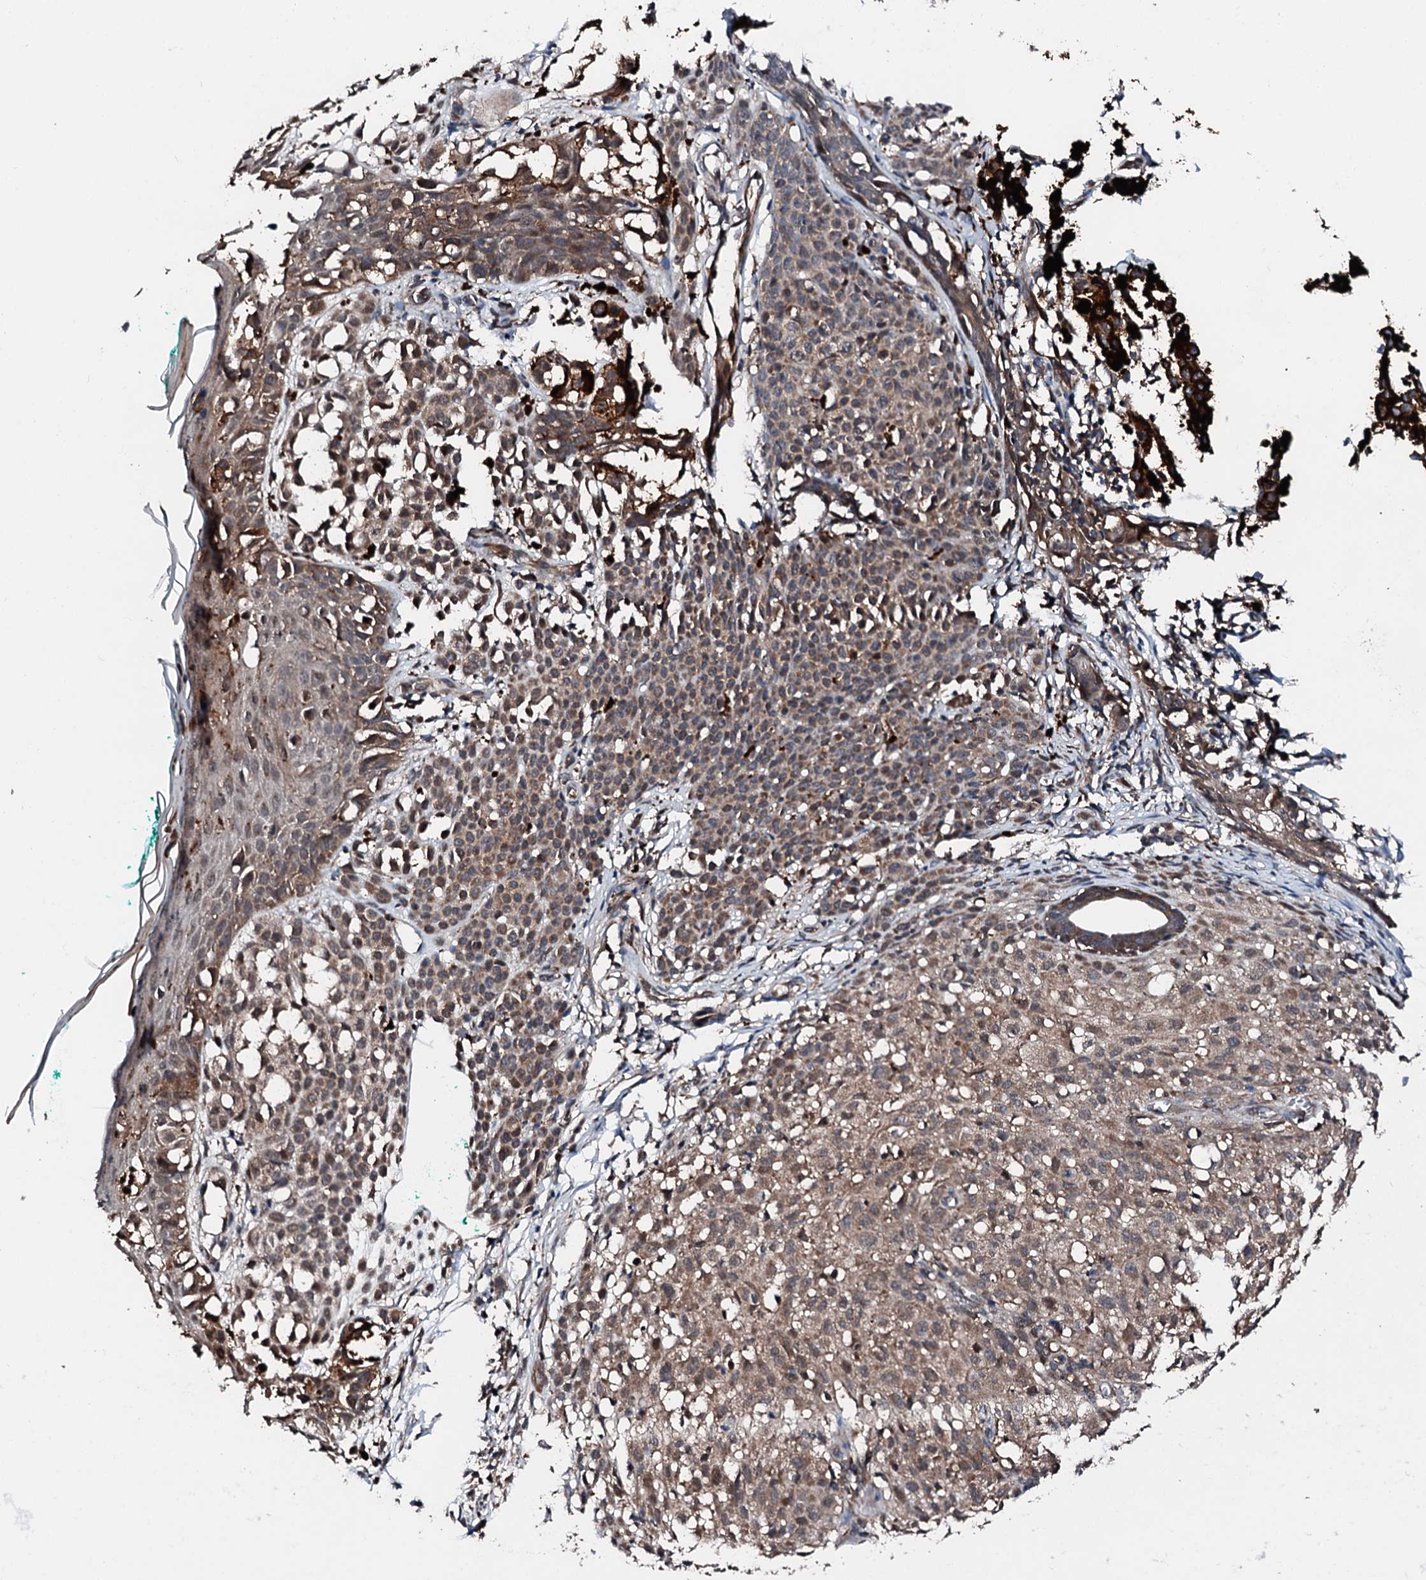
{"staining": {"intensity": "weak", "quantity": ">75%", "location": "cytoplasmic/membranous"}, "tissue": "melanoma", "cell_type": "Tumor cells", "image_type": "cancer", "snomed": [{"axis": "morphology", "description": "Malignant melanoma, NOS"}, {"axis": "topography", "description": "Skin of leg"}], "caption": "Human melanoma stained for a protein (brown) reveals weak cytoplasmic/membranous positive positivity in about >75% of tumor cells.", "gene": "FGD4", "patient": {"sex": "female", "age": 72}}